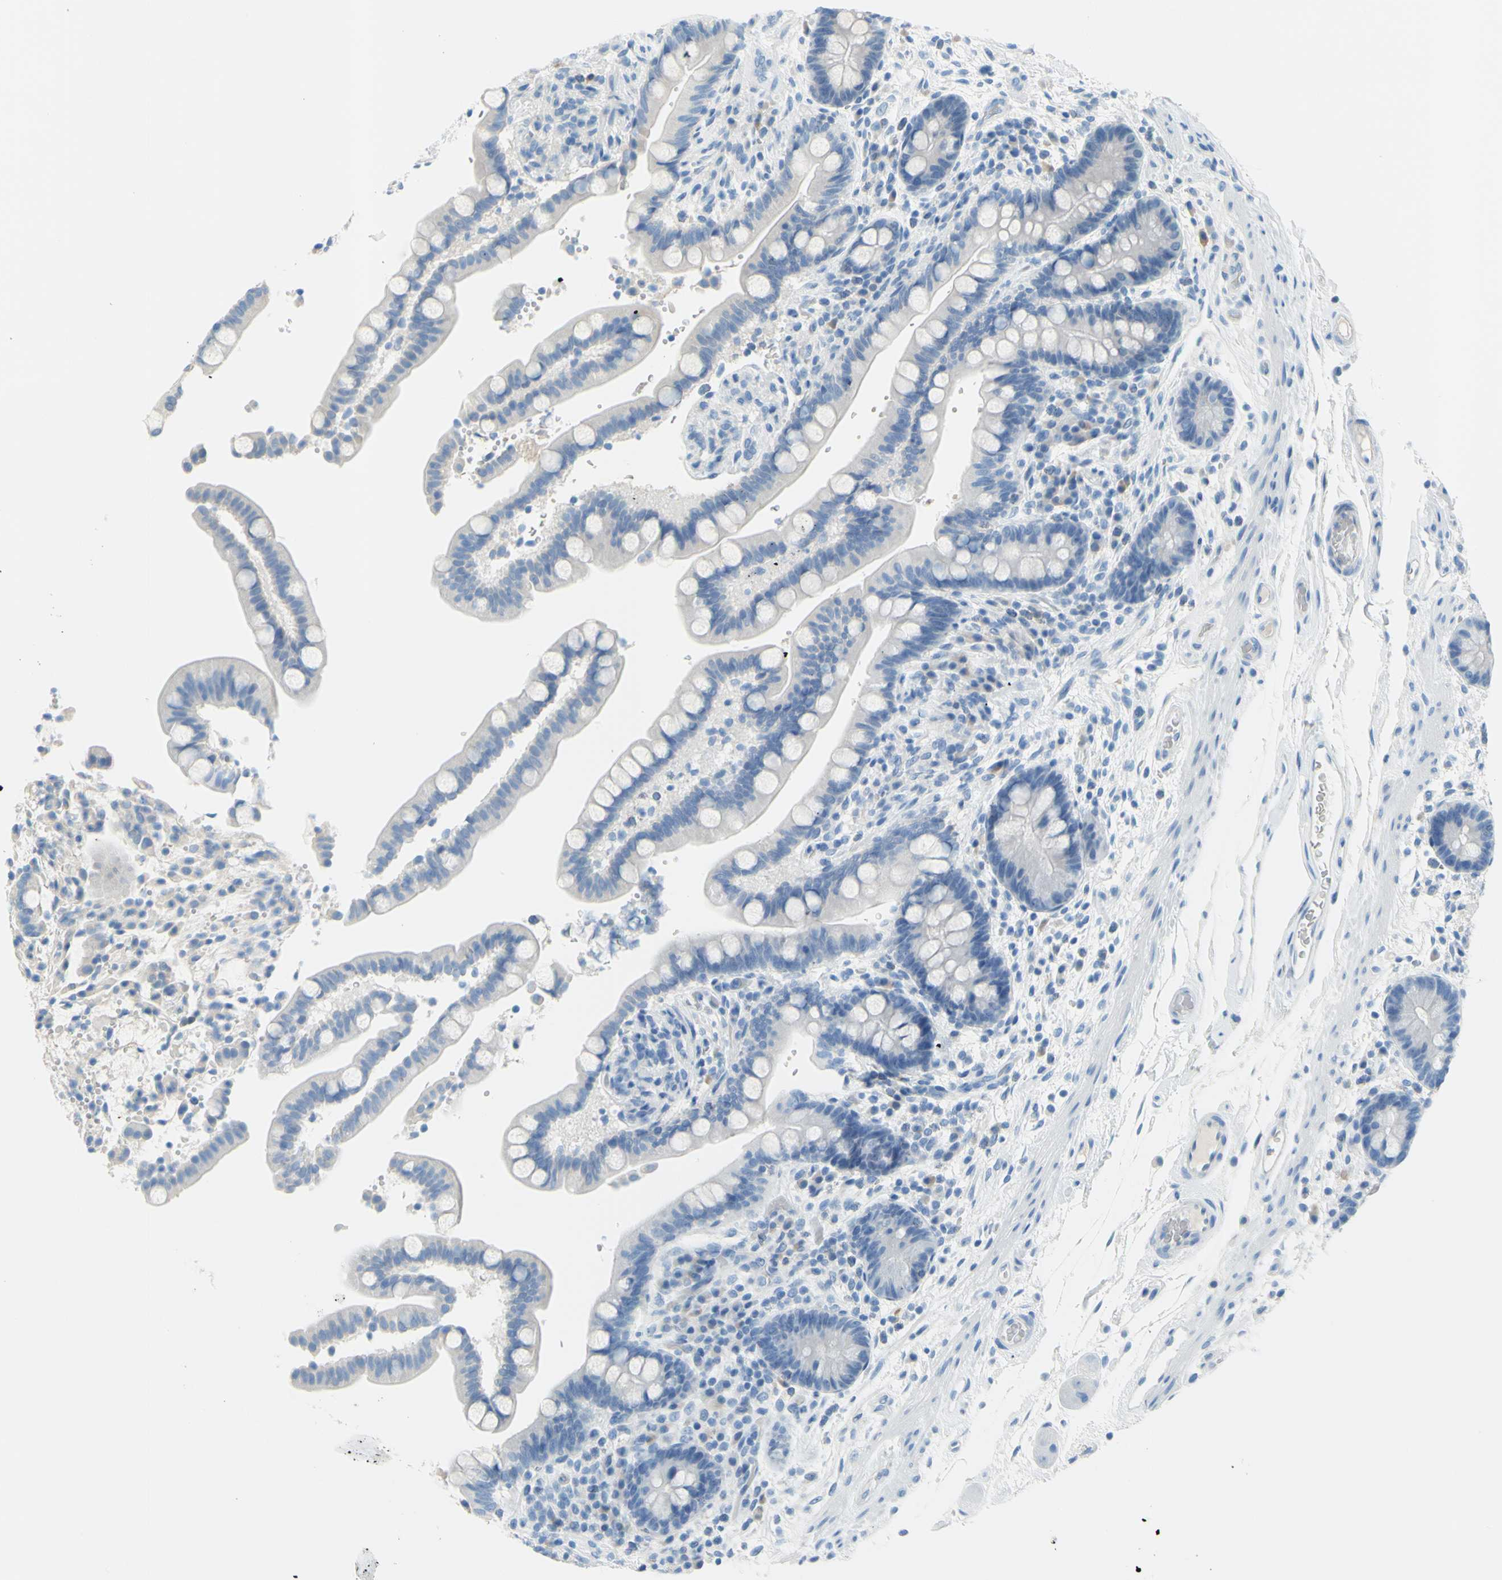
{"staining": {"intensity": "negative", "quantity": "none", "location": "none"}, "tissue": "colon", "cell_type": "Endothelial cells", "image_type": "normal", "snomed": [{"axis": "morphology", "description": "Normal tissue, NOS"}, {"axis": "topography", "description": "Colon"}], "caption": "High power microscopy photomicrograph of an IHC micrograph of benign colon, revealing no significant positivity in endothelial cells.", "gene": "DCT", "patient": {"sex": "male", "age": 73}}